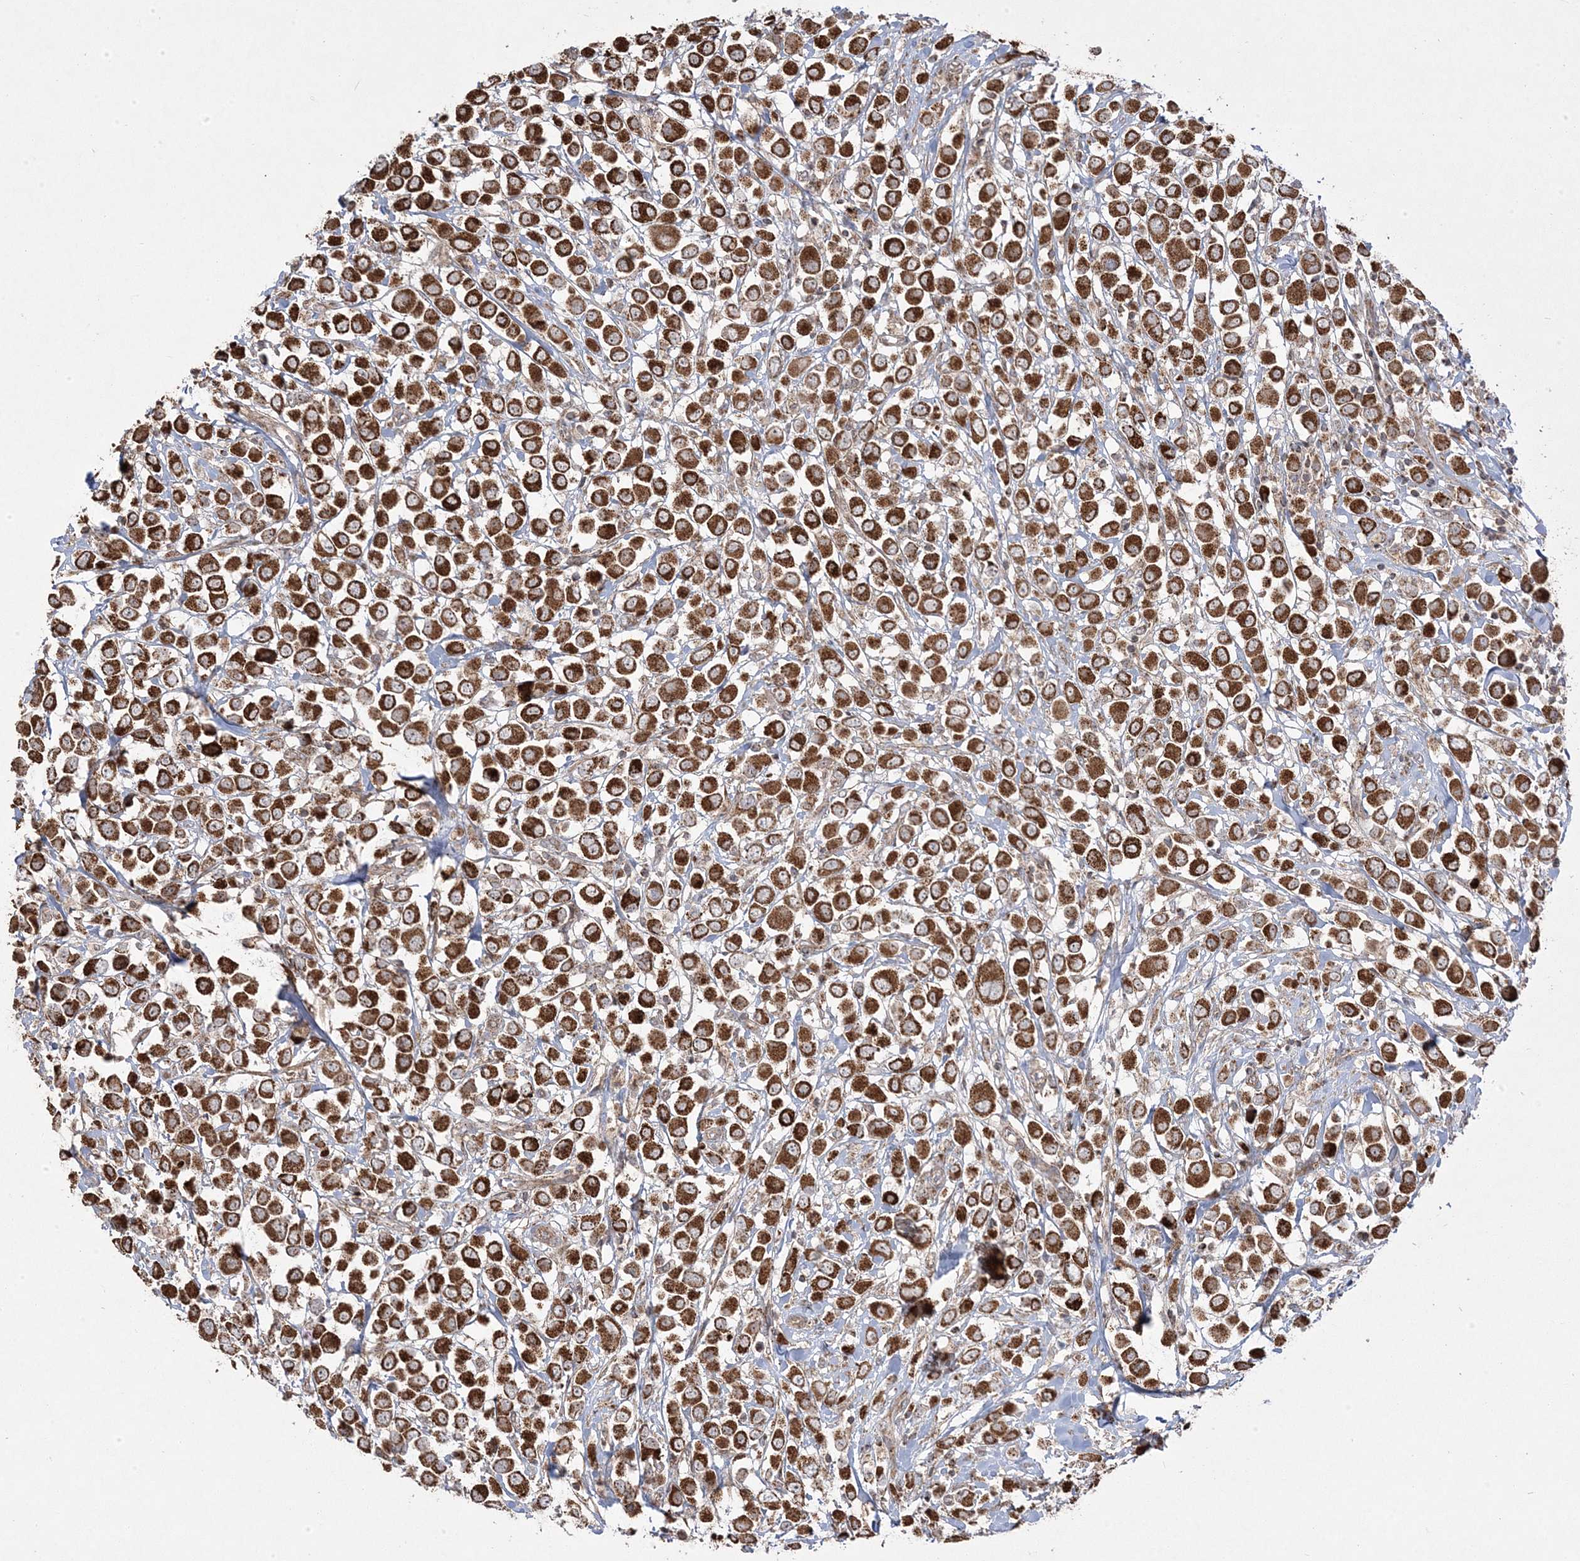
{"staining": {"intensity": "strong", "quantity": ">75%", "location": "cytoplasmic/membranous"}, "tissue": "breast cancer", "cell_type": "Tumor cells", "image_type": "cancer", "snomed": [{"axis": "morphology", "description": "Duct carcinoma"}, {"axis": "topography", "description": "Breast"}], "caption": "IHC (DAB (3,3'-diaminobenzidine)) staining of infiltrating ductal carcinoma (breast) exhibits strong cytoplasmic/membranous protein expression in approximately >75% of tumor cells.", "gene": "CLUAP1", "patient": {"sex": "female", "age": 61}}